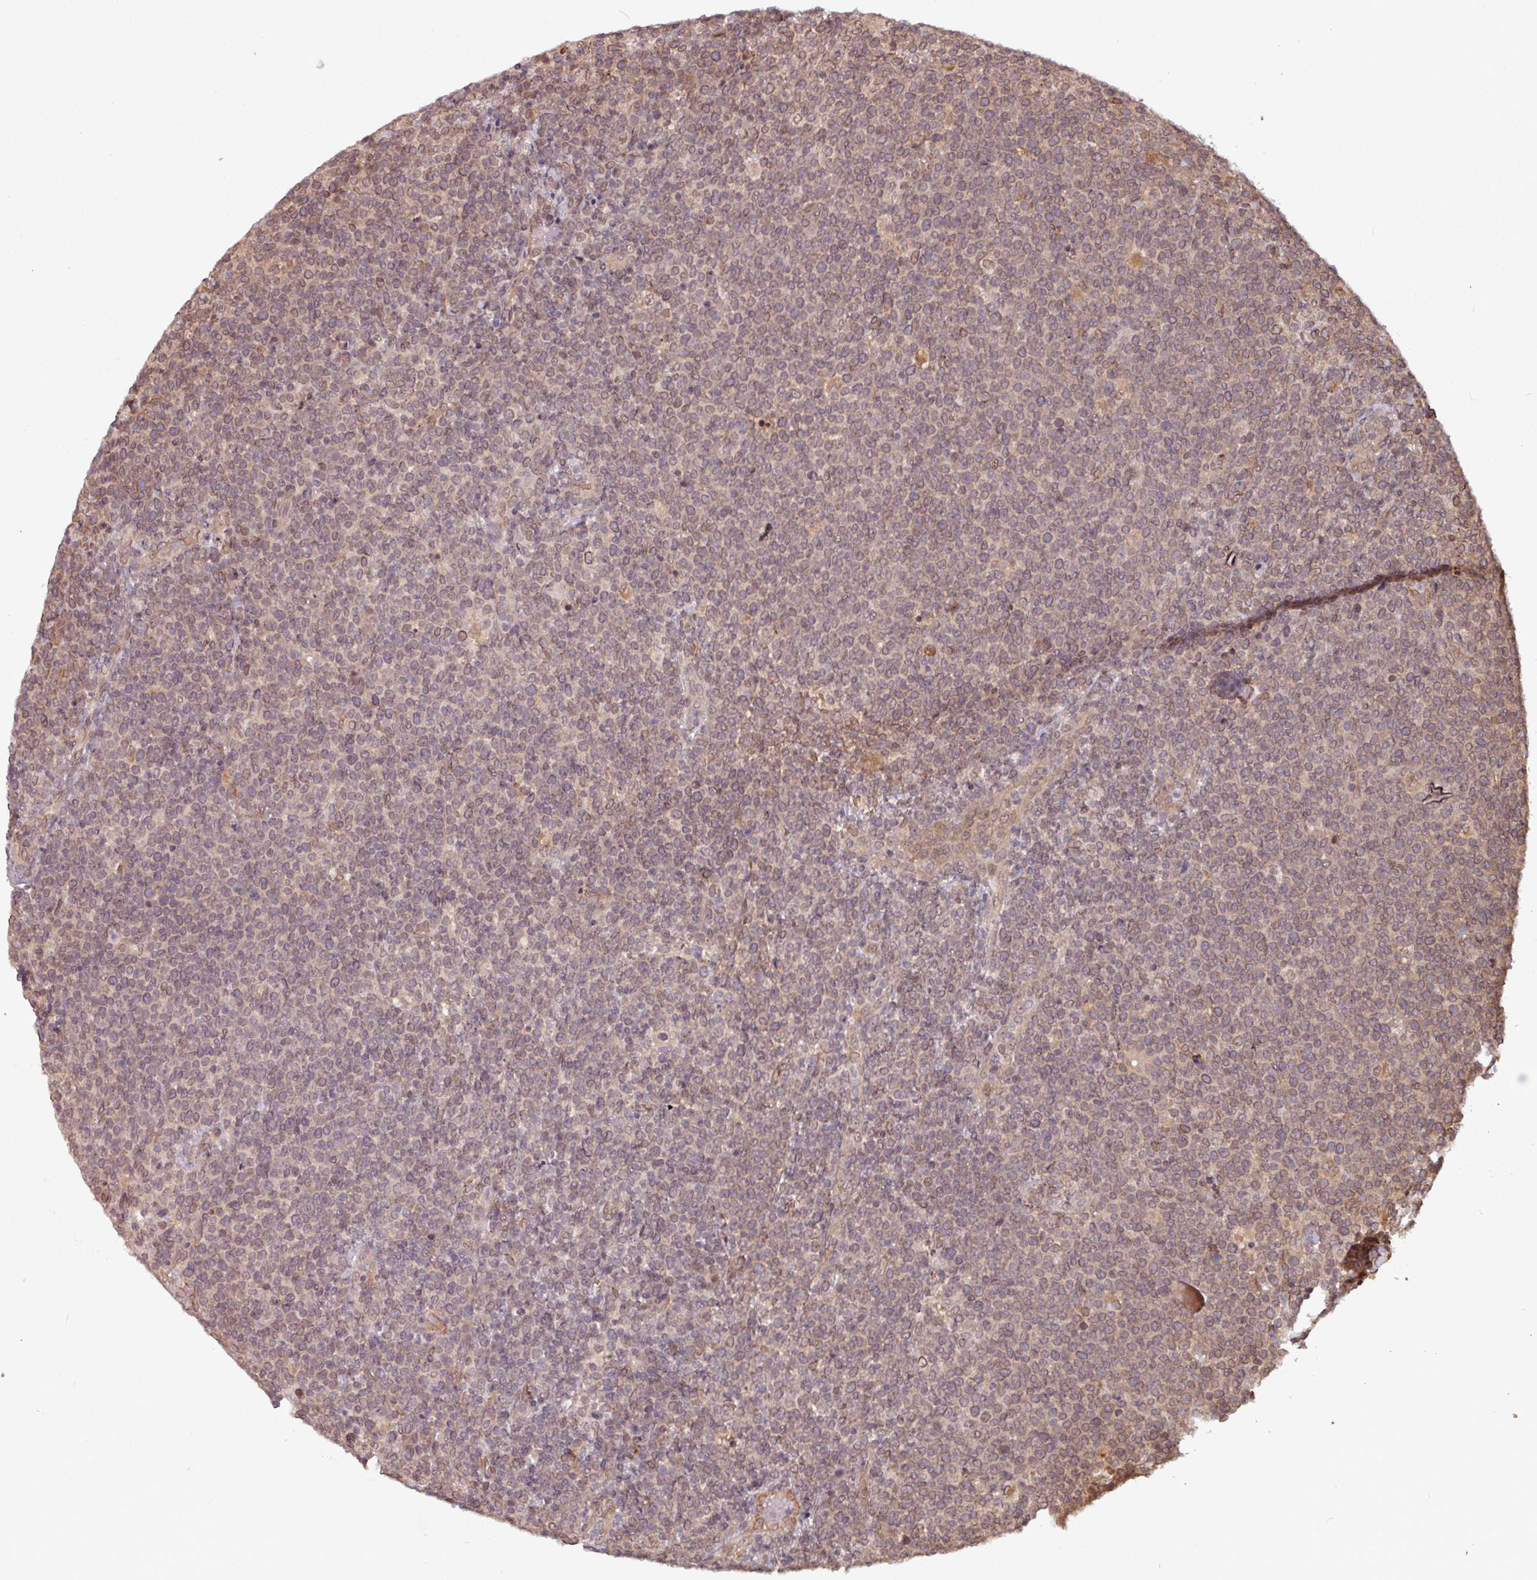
{"staining": {"intensity": "negative", "quantity": "none", "location": "none"}, "tissue": "lymphoma", "cell_type": "Tumor cells", "image_type": "cancer", "snomed": [{"axis": "morphology", "description": "Malignant lymphoma, non-Hodgkin's type, High grade"}, {"axis": "topography", "description": "Lymph node"}], "caption": "Tumor cells show no significant protein staining in high-grade malignant lymphoma, non-Hodgkin's type.", "gene": "RBM4B", "patient": {"sex": "male", "age": 61}}